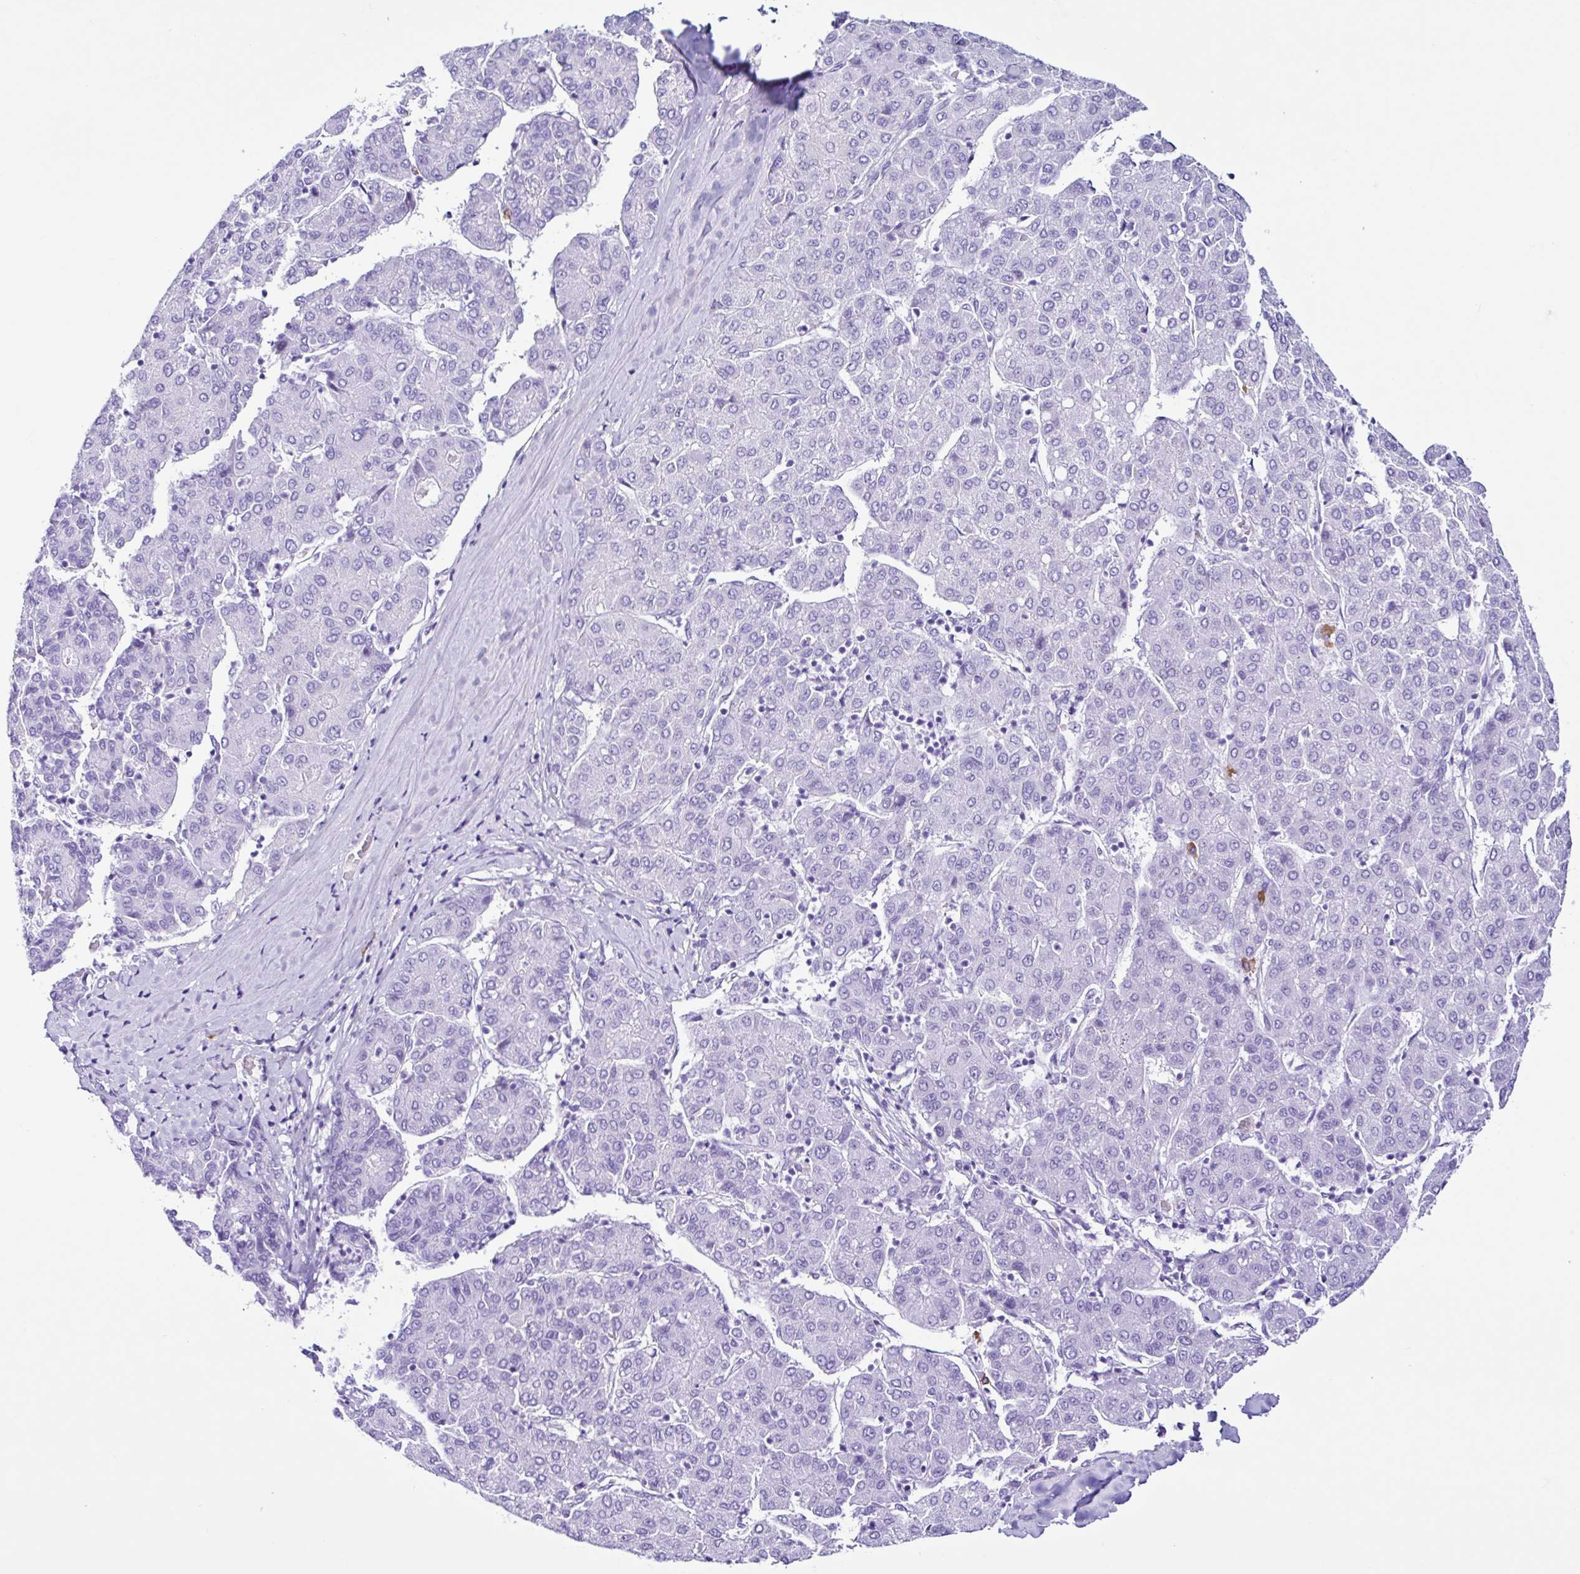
{"staining": {"intensity": "negative", "quantity": "none", "location": "none"}, "tissue": "liver cancer", "cell_type": "Tumor cells", "image_type": "cancer", "snomed": [{"axis": "morphology", "description": "Carcinoma, Hepatocellular, NOS"}, {"axis": "topography", "description": "Liver"}], "caption": "Tumor cells show no significant expression in hepatocellular carcinoma (liver).", "gene": "PIGF", "patient": {"sex": "male", "age": 65}}